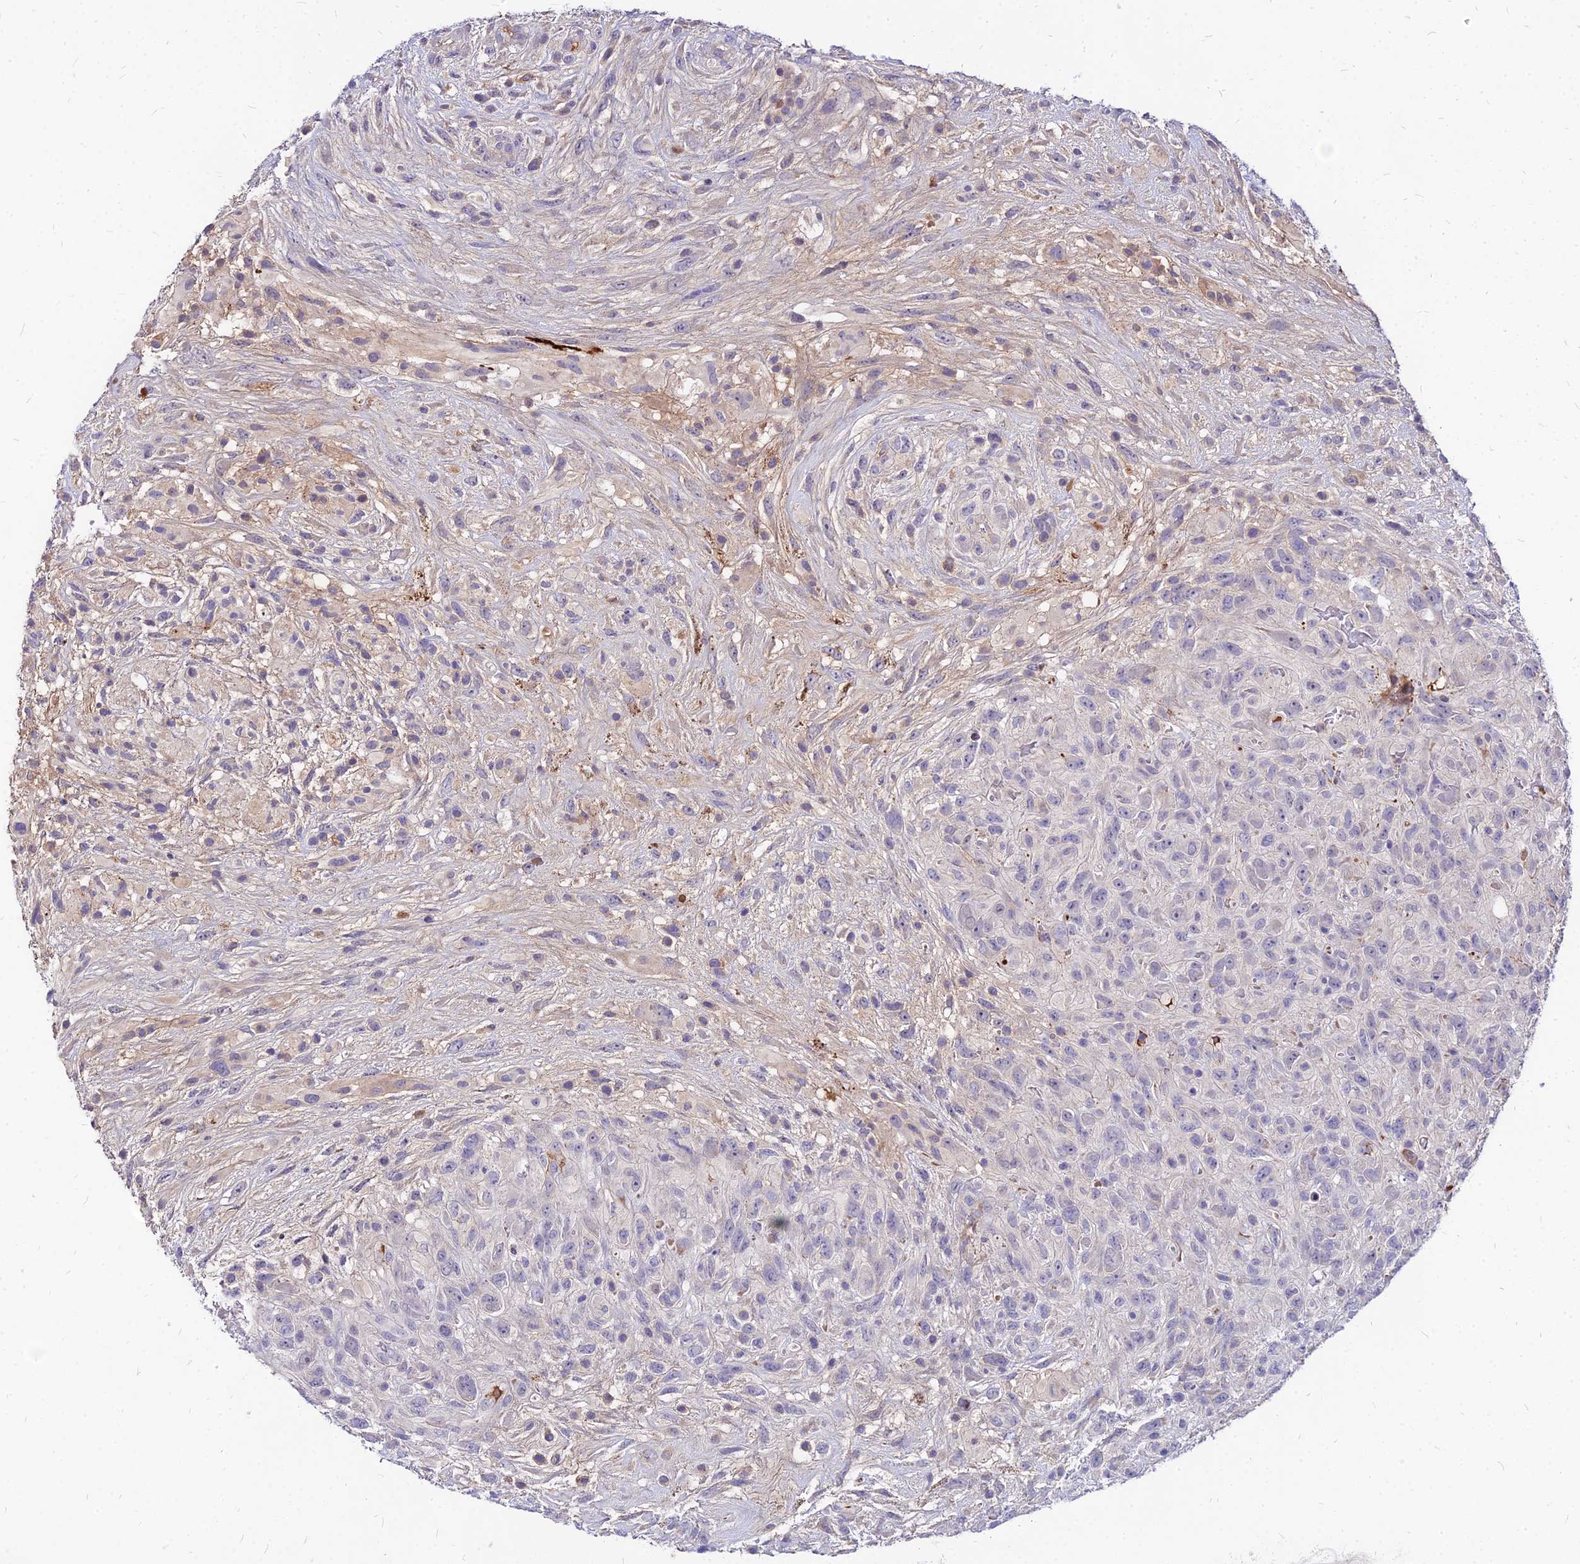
{"staining": {"intensity": "weak", "quantity": "<25%", "location": "cytoplasmic/membranous"}, "tissue": "glioma", "cell_type": "Tumor cells", "image_type": "cancer", "snomed": [{"axis": "morphology", "description": "Glioma, malignant, High grade"}, {"axis": "topography", "description": "Brain"}], "caption": "An image of glioma stained for a protein displays no brown staining in tumor cells.", "gene": "ACSM6", "patient": {"sex": "male", "age": 61}}